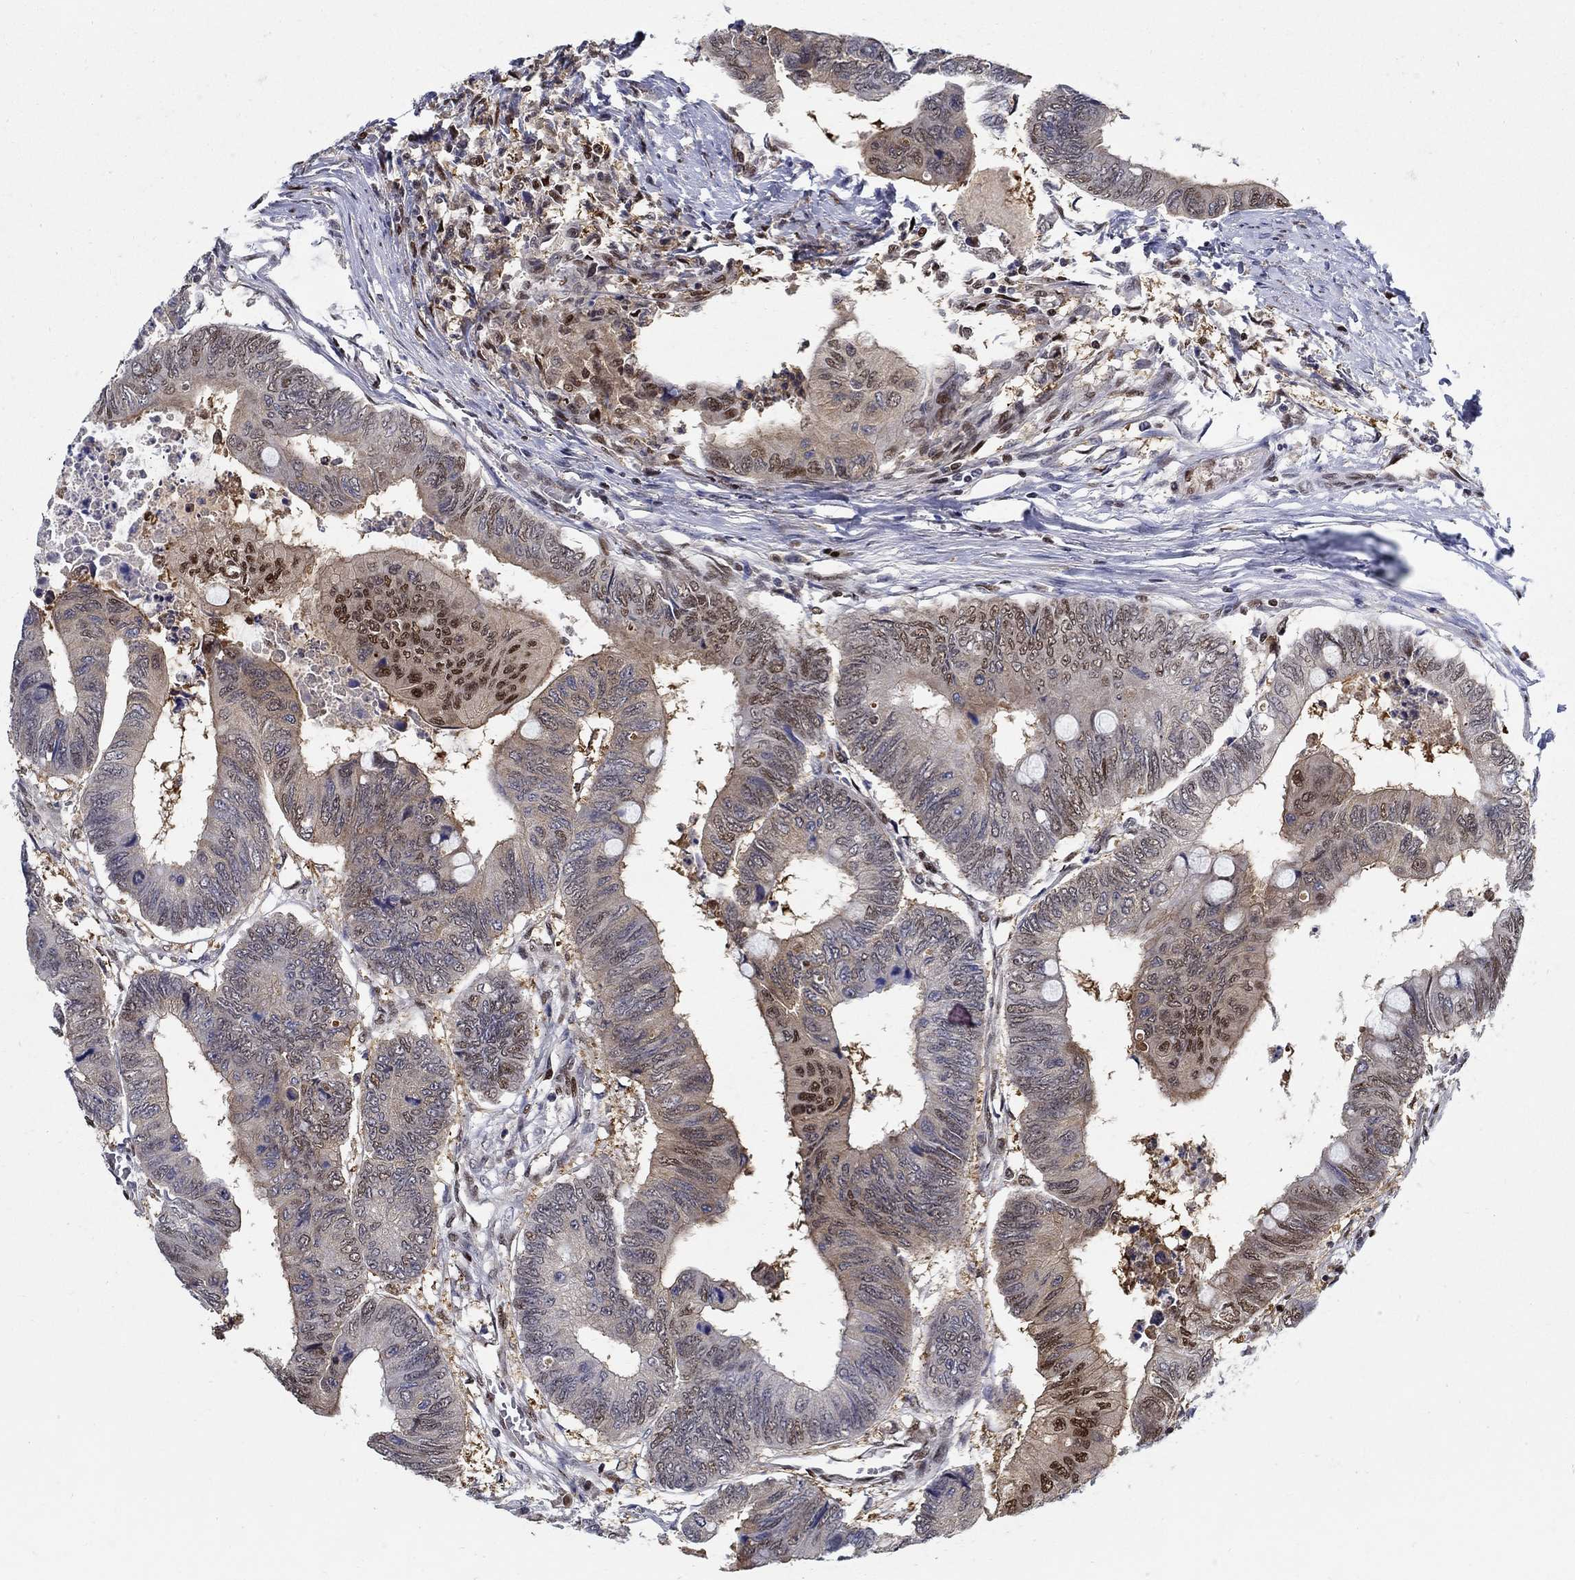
{"staining": {"intensity": "moderate", "quantity": "<25%", "location": "nuclear"}, "tissue": "colorectal cancer", "cell_type": "Tumor cells", "image_type": "cancer", "snomed": [{"axis": "morphology", "description": "Normal tissue, NOS"}, {"axis": "morphology", "description": "Adenocarcinoma, NOS"}, {"axis": "topography", "description": "Rectum"}, {"axis": "topography", "description": "Peripheral nerve tissue"}], "caption": "Tumor cells reveal moderate nuclear expression in approximately <25% of cells in colorectal adenocarcinoma.", "gene": "ZNF594", "patient": {"sex": "male", "age": 92}}